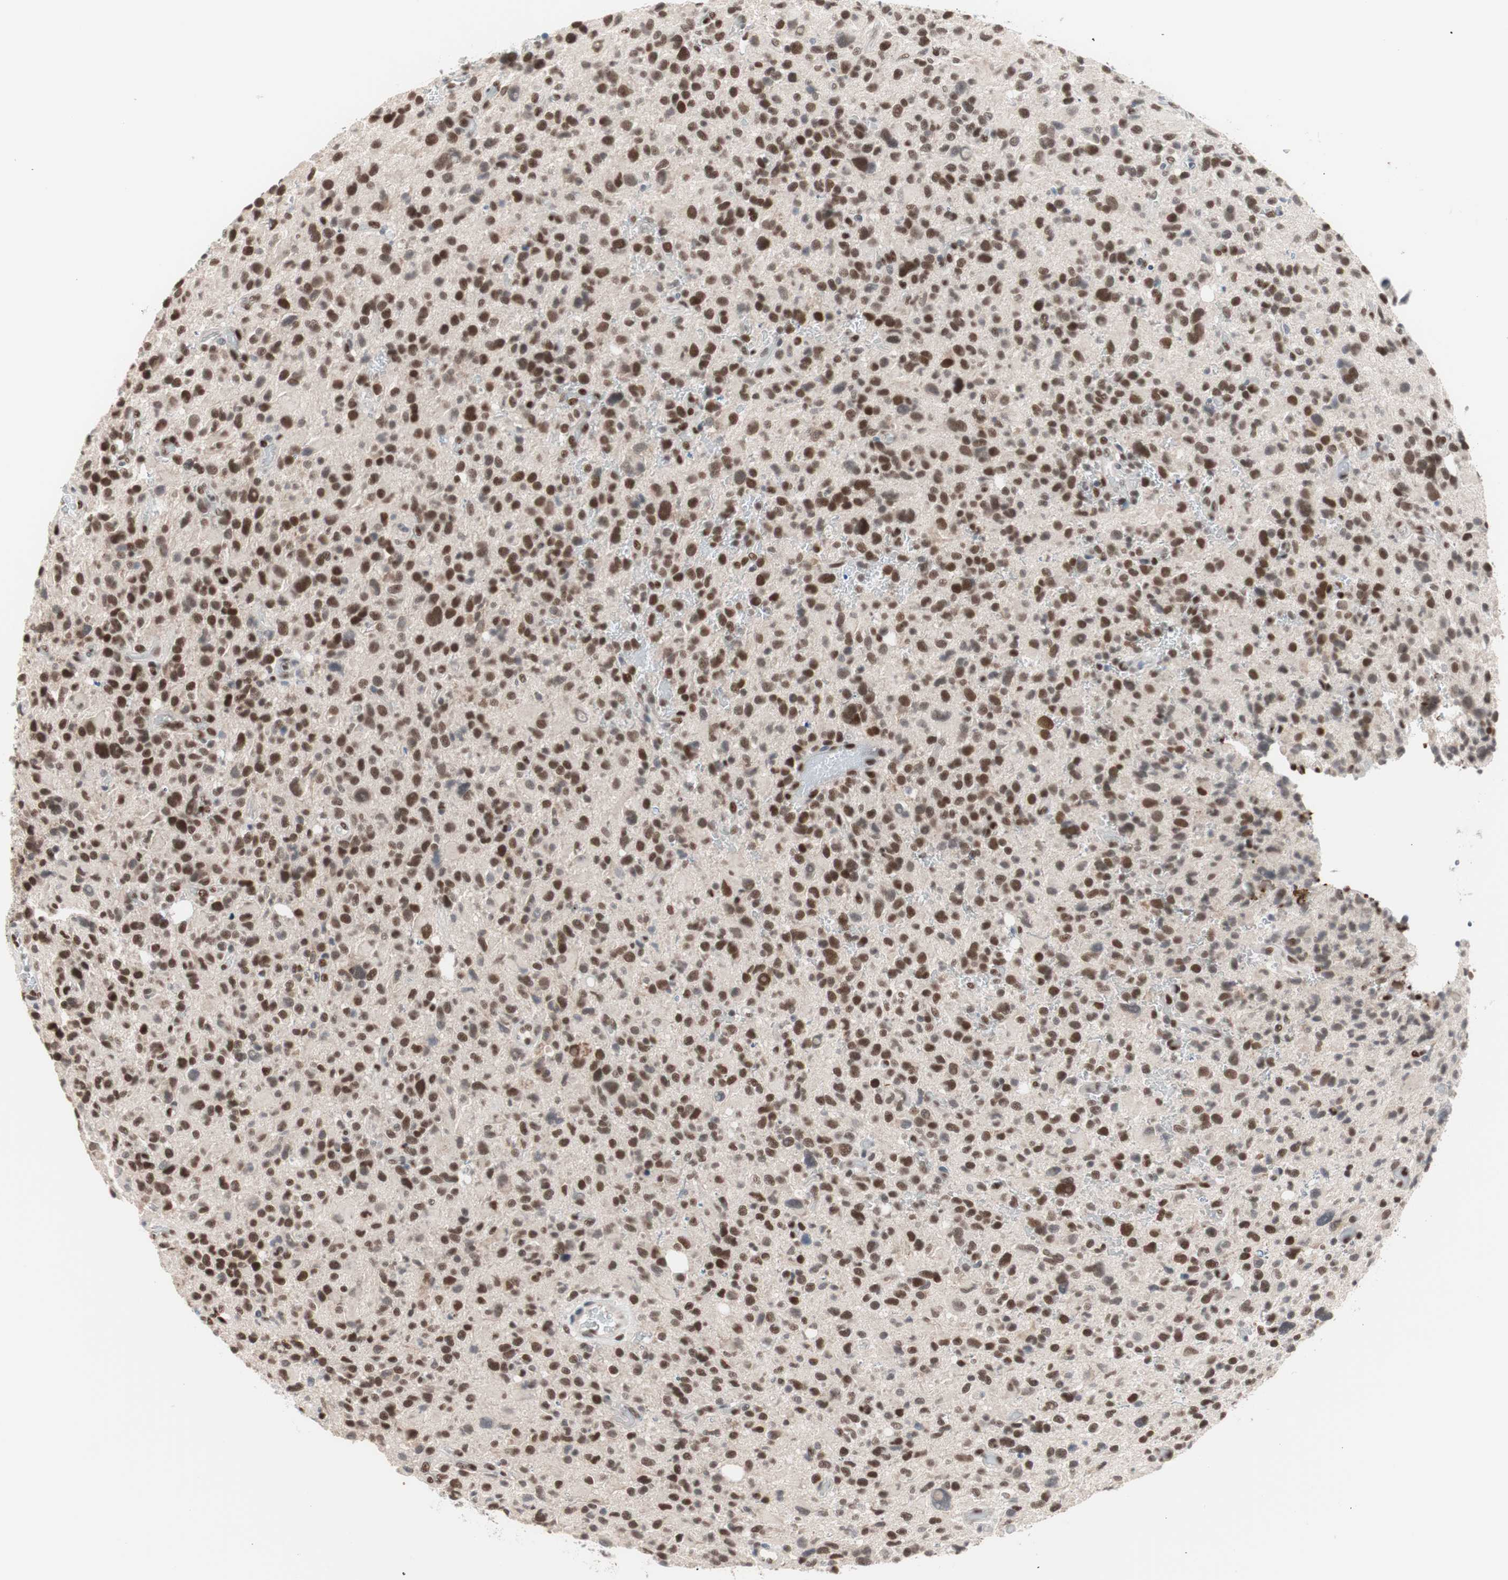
{"staining": {"intensity": "strong", "quantity": "25%-75%", "location": "nuclear"}, "tissue": "glioma", "cell_type": "Tumor cells", "image_type": "cancer", "snomed": [{"axis": "morphology", "description": "Glioma, malignant, High grade"}, {"axis": "topography", "description": "Brain"}], "caption": "Malignant glioma (high-grade) stained for a protein (brown) demonstrates strong nuclear positive expression in about 25%-75% of tumor cells.", "gene": "LIG3", "patient": {"sex": "male", "age": 48}}